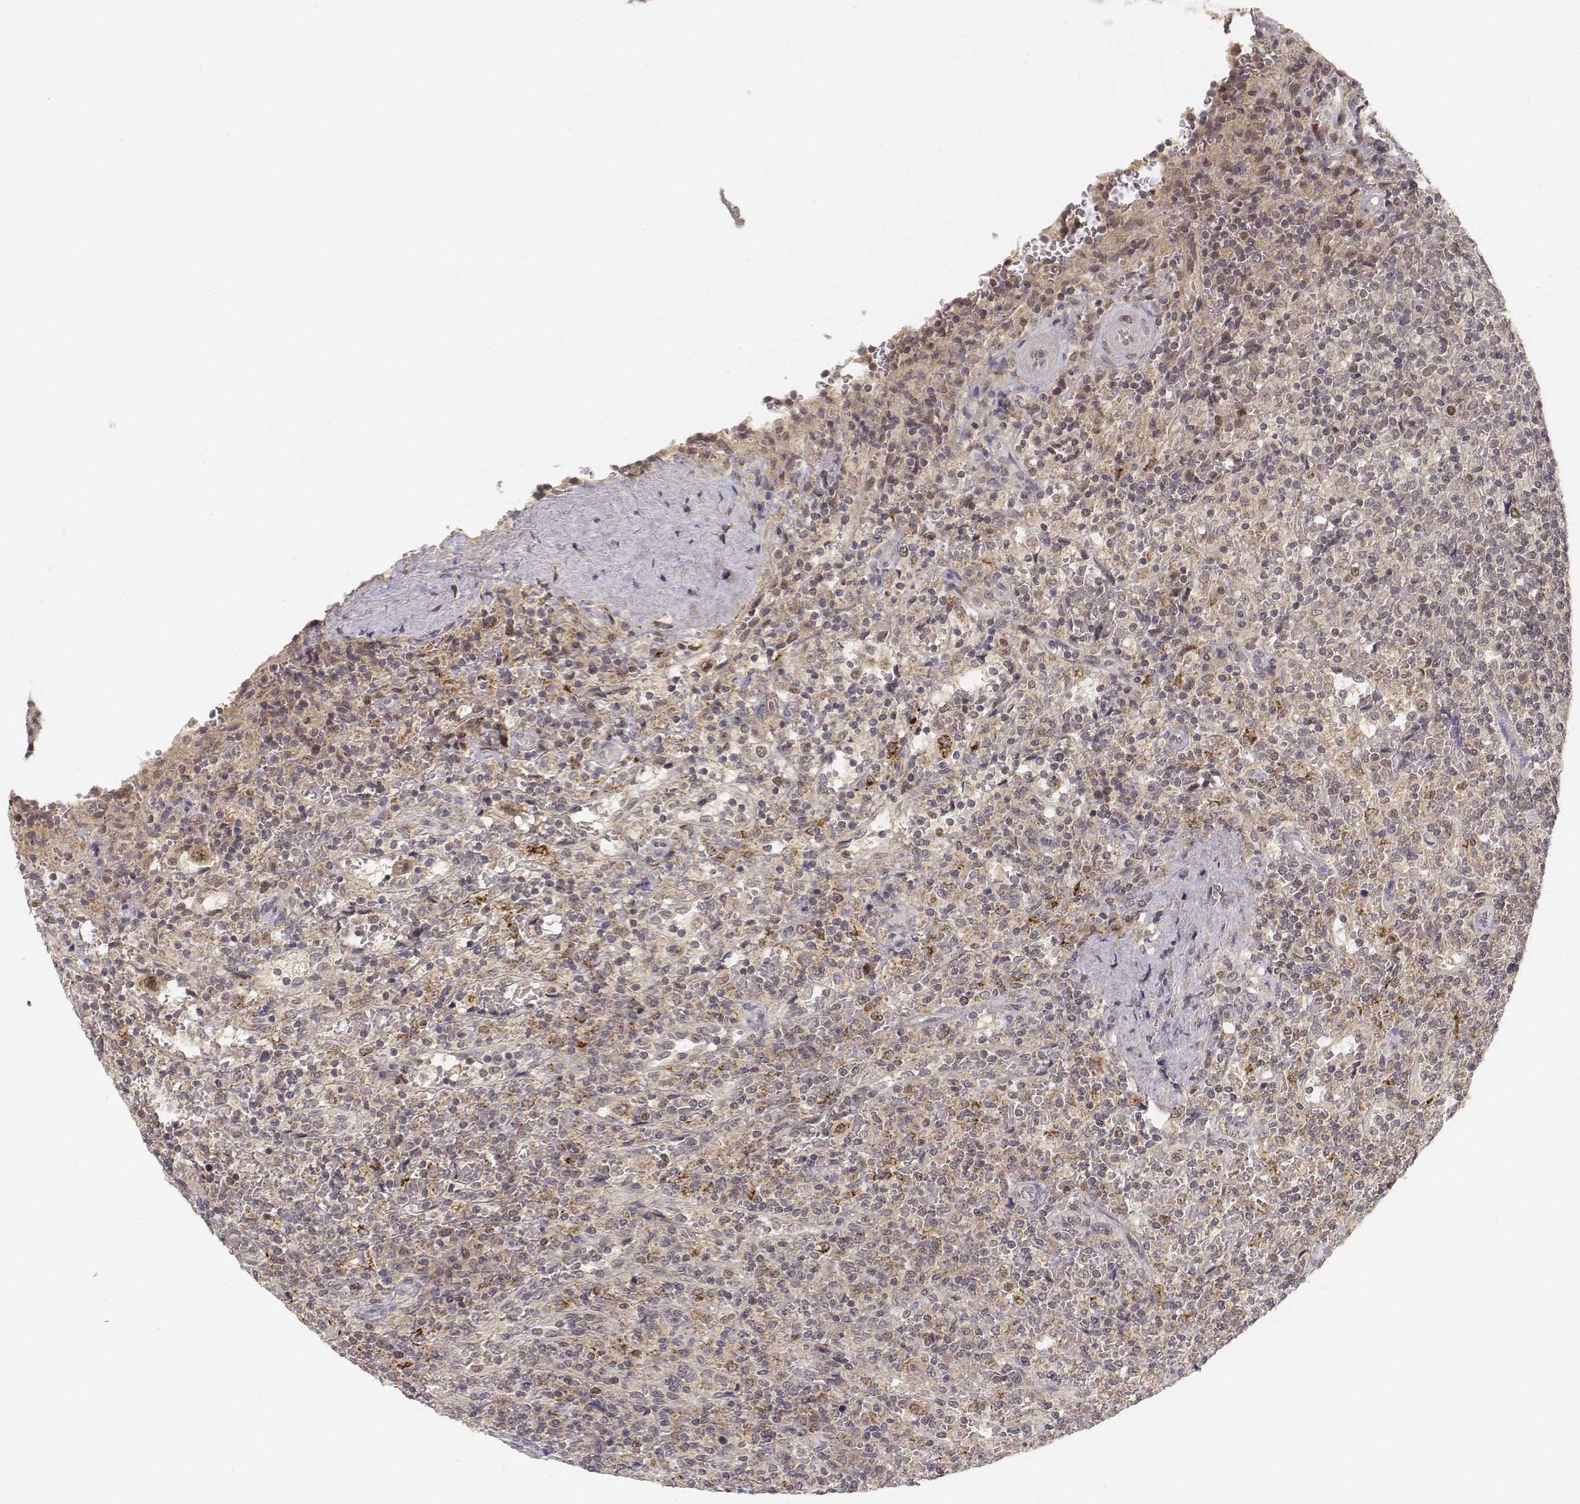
{"staining": {"intensity": "negative", "quantity": "none", "location": "none"}, "tissue": "lymphoma", "cell_type": "Tumor cells", "image_type": "cancer", "snomed": [{"axis": "morphology", "description": "Malignant lymphoma, non-Hodgkin's type, Low grade"}, {"axis": "topography", "description": "Spleen"}], "caption": "Immunohistochemical staining of low-grade malignant lymphoma, non-Hodgkin's type demonstrates no significant staining in tumor cells.", "gene": "FANCD2", "patient": {"sex": "male", "age": 62}}